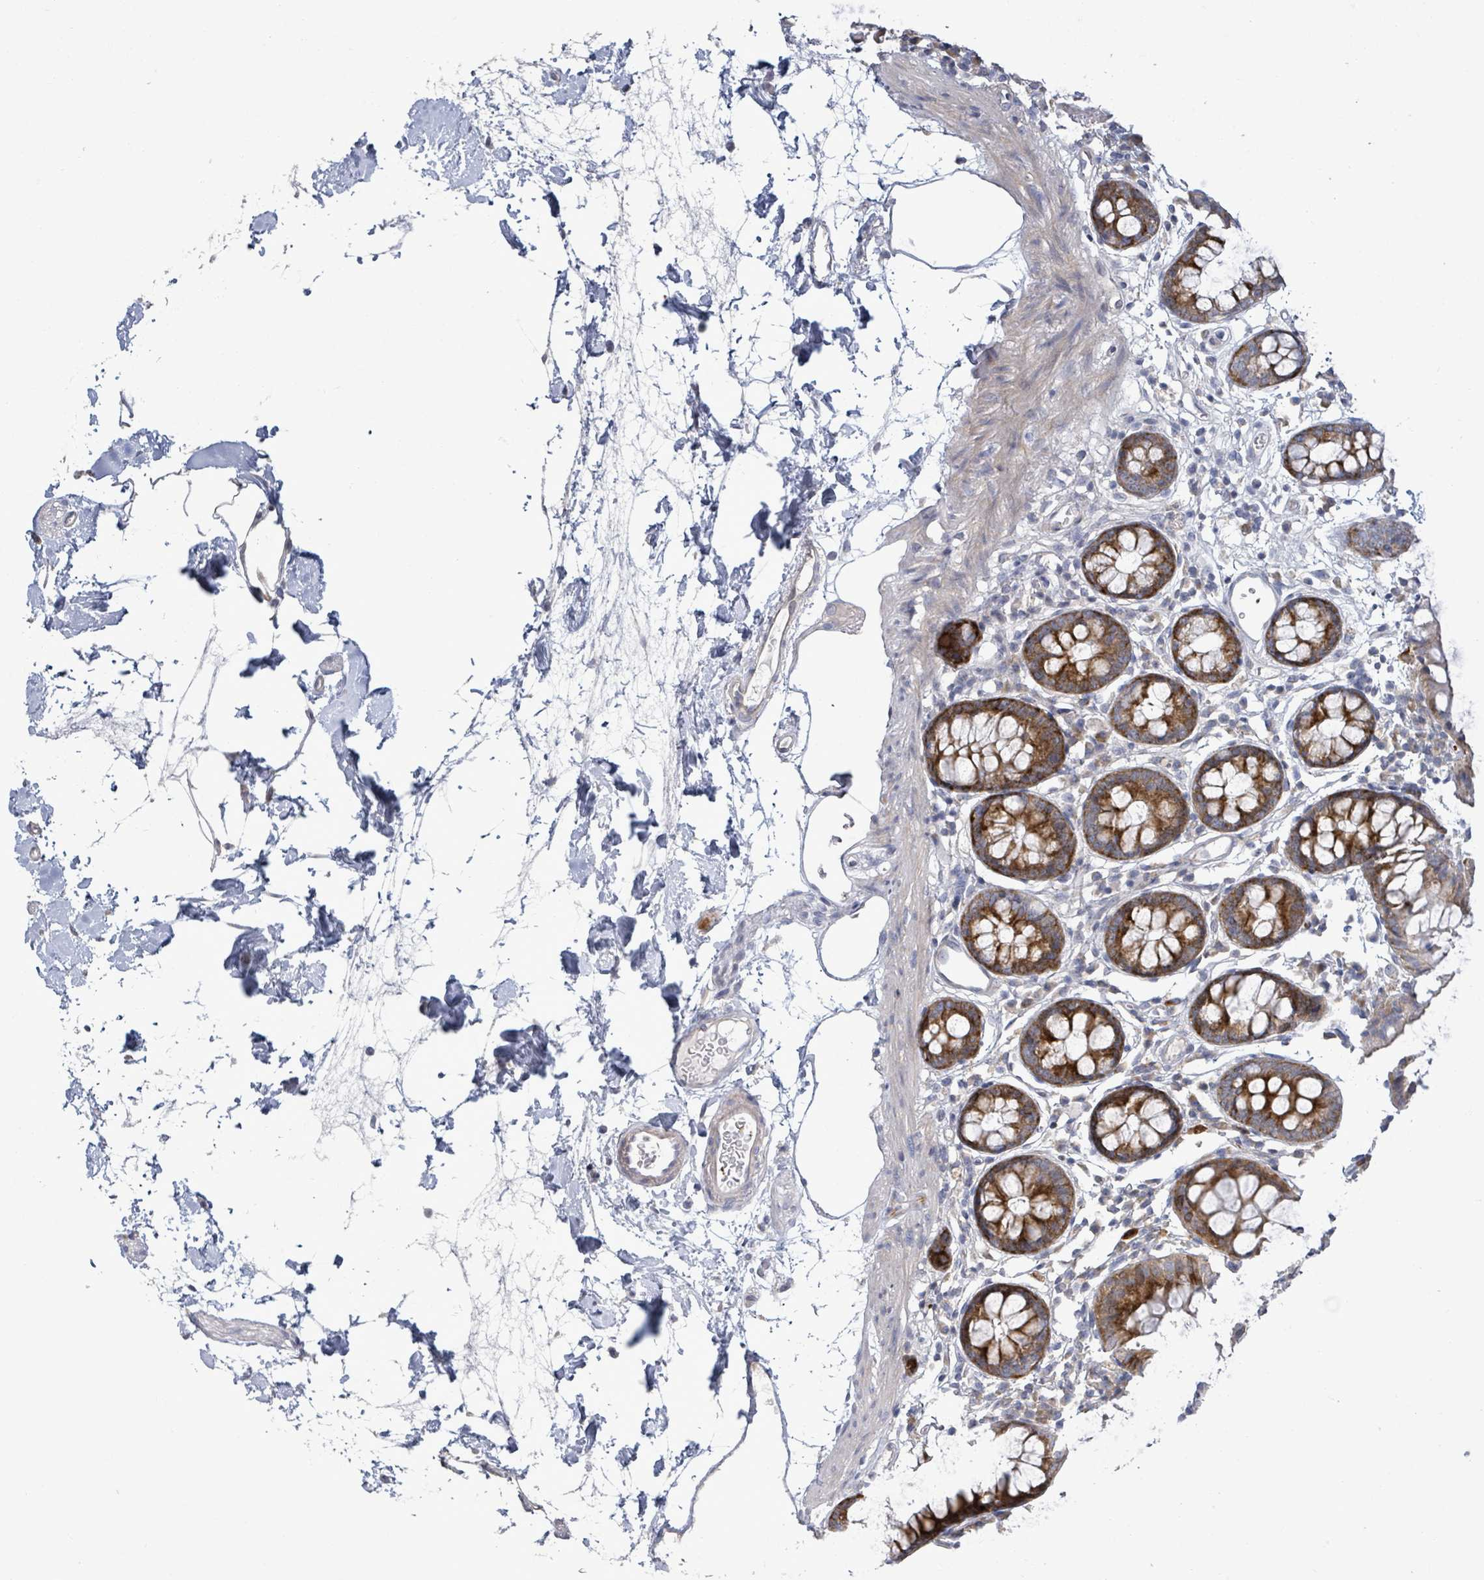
{"staining": {"intensity": "negative", "quantity": "none", "location": "none"}, "tissue": "colon", "cell_type": "Endothelial cells", "image_type": "normal", "snomed": [{"axis": "morphology", "description": "Normal tissue, NOS"}, {"axis": "topography", "description": "Colon"}], "caption": "Histopathology image shows no significant protein staining in endothelial cells of normal colon.", "gene": "LILRA4", "patient": {"sex": "female", "age": 84}}